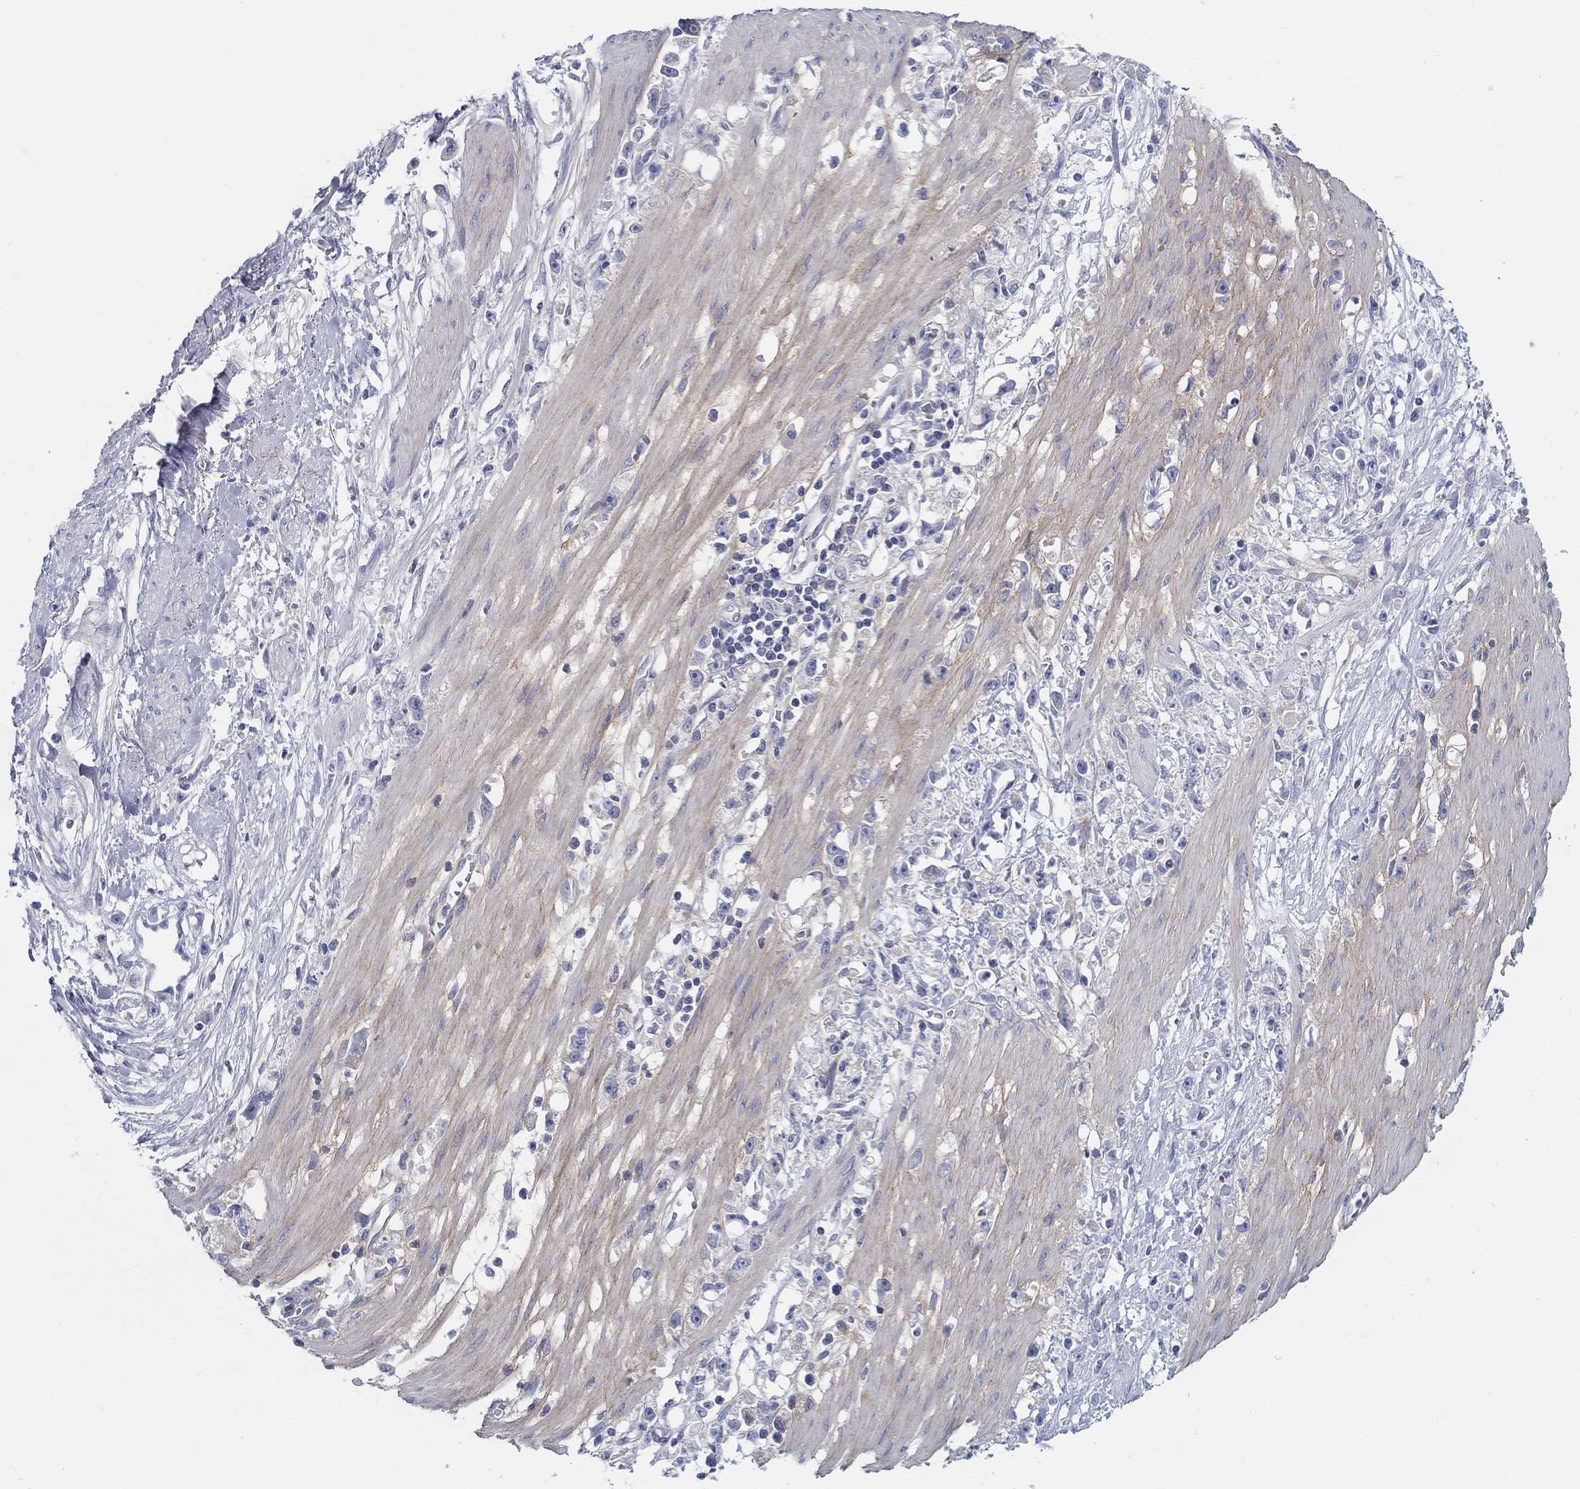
{"staining": {"intensity": "negative", "quantity": "none", "location": "none"}, "tissue": "stomach cancer", "cell_type": "Tumor cells", "image_type": "cancer", "snomed": [{"axis": "morphology", "description": "Adenocarcinoma, NOS"}, {"axis": "topography", "description": "Stomach"}], "caption": "Tumor cells are negative for protein expression in human stomach cancer (adenocarcinoma). (DAB immunohistochemistry visualized using brightfield microscopy, high magnification).", "gene": "HAPLN4", "patient": {"sex": "female", "age": 59}}